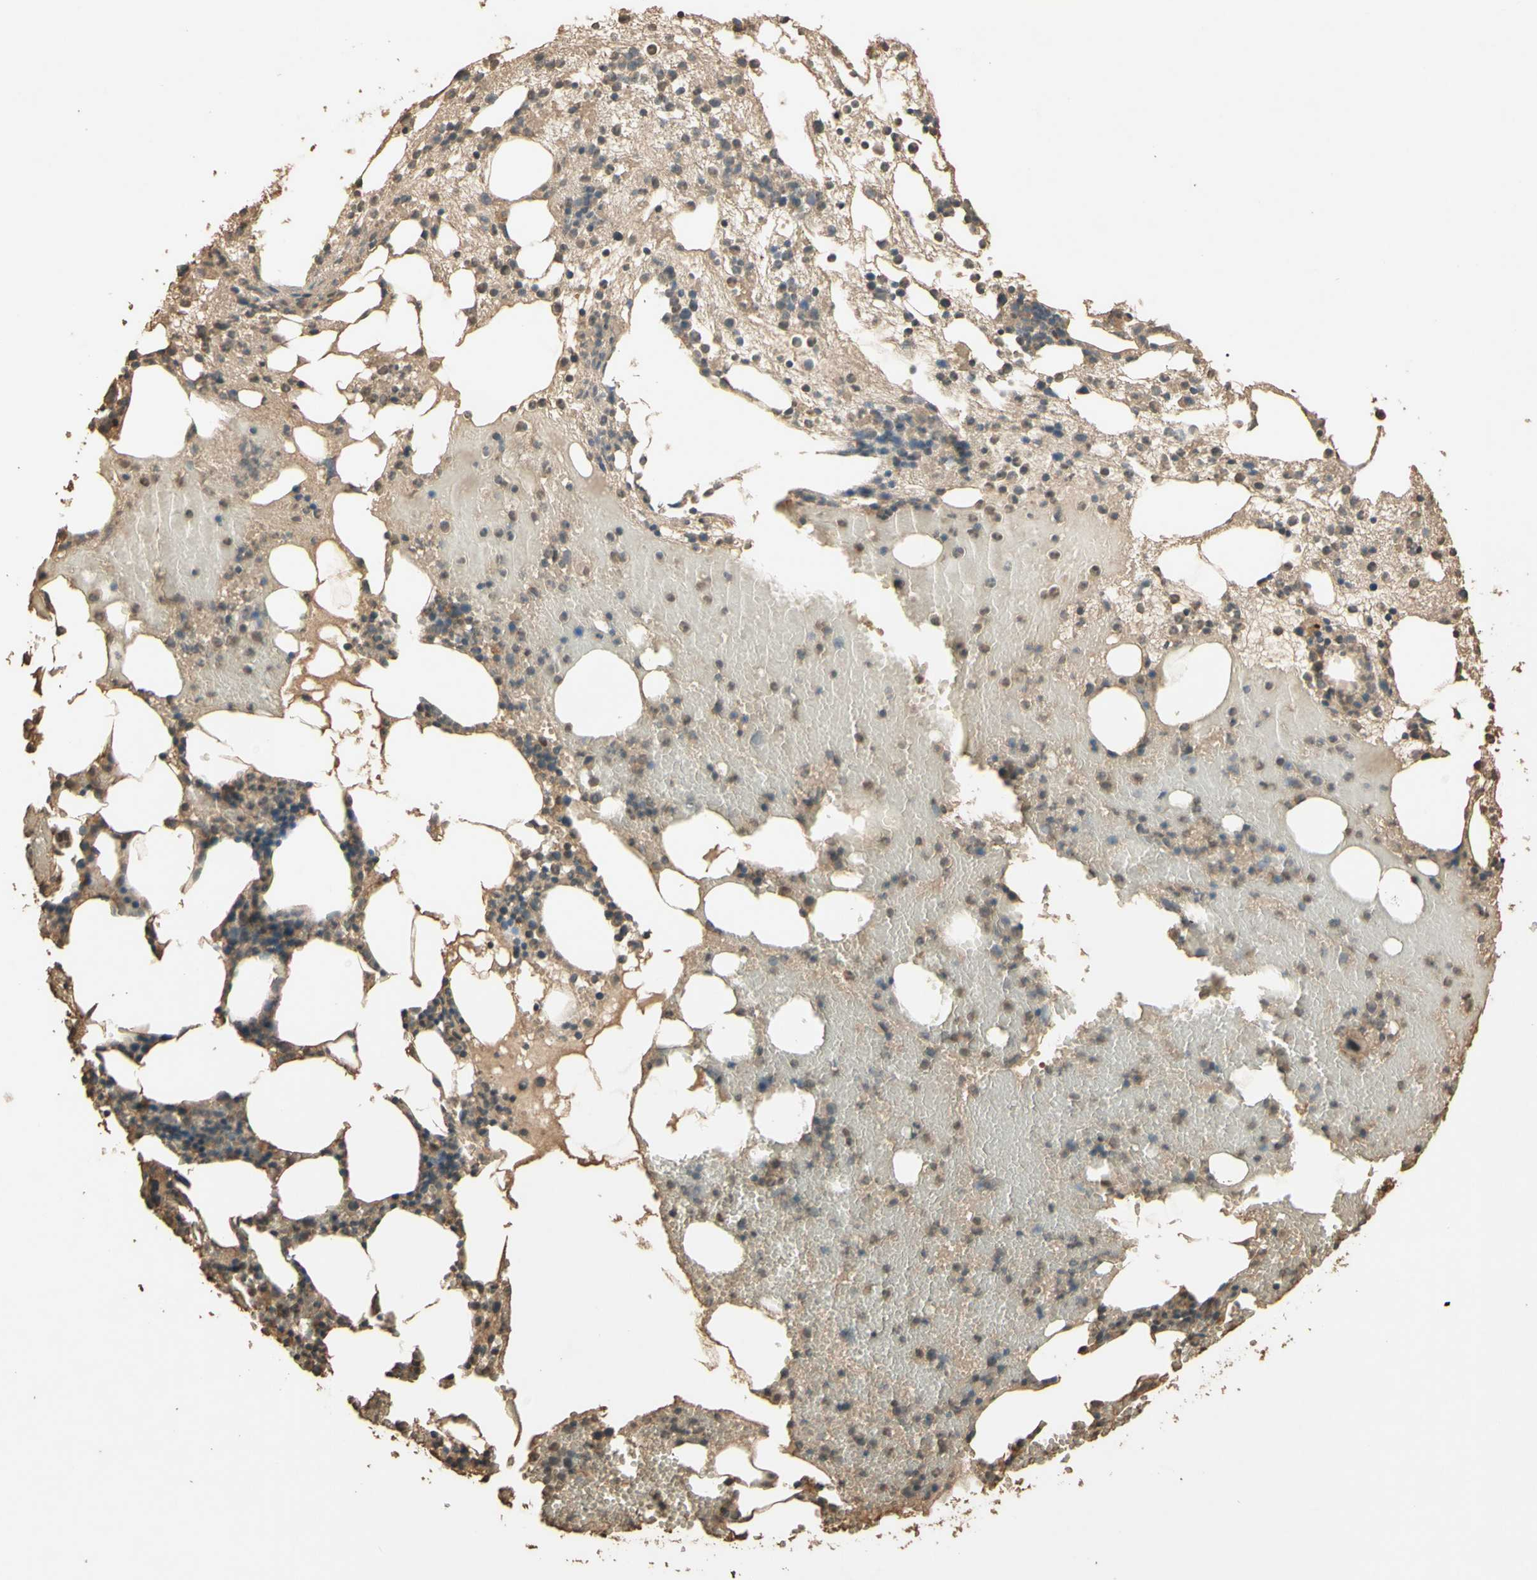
{"staining": {"intensity": "moderate", "quantity": ">75%", "location": "cytoplasmic/membranous,nuclear"}, "tissue": "bone marrow", "cell_type": "Hematopoietic cells", "image_type": "normal", "snomed": [{"axis": "morphology", "description": "Normal tissue, NOS"}, {"axis": "morphology", "description": "Inflammation, NOS"}, {"axis": "topography", "description": "Bone marrow"}], "caption": "The micrograph reveals staining of benign bone marrow, revealing moderate cytoplasmic/membranous,nuclear protein positivity (brown color) within hematopoietic cells. (IHC, brightfield microscopy, high magnification).", "gene": "SMAD9", "patient": {"sex": "female", "age": 79}}